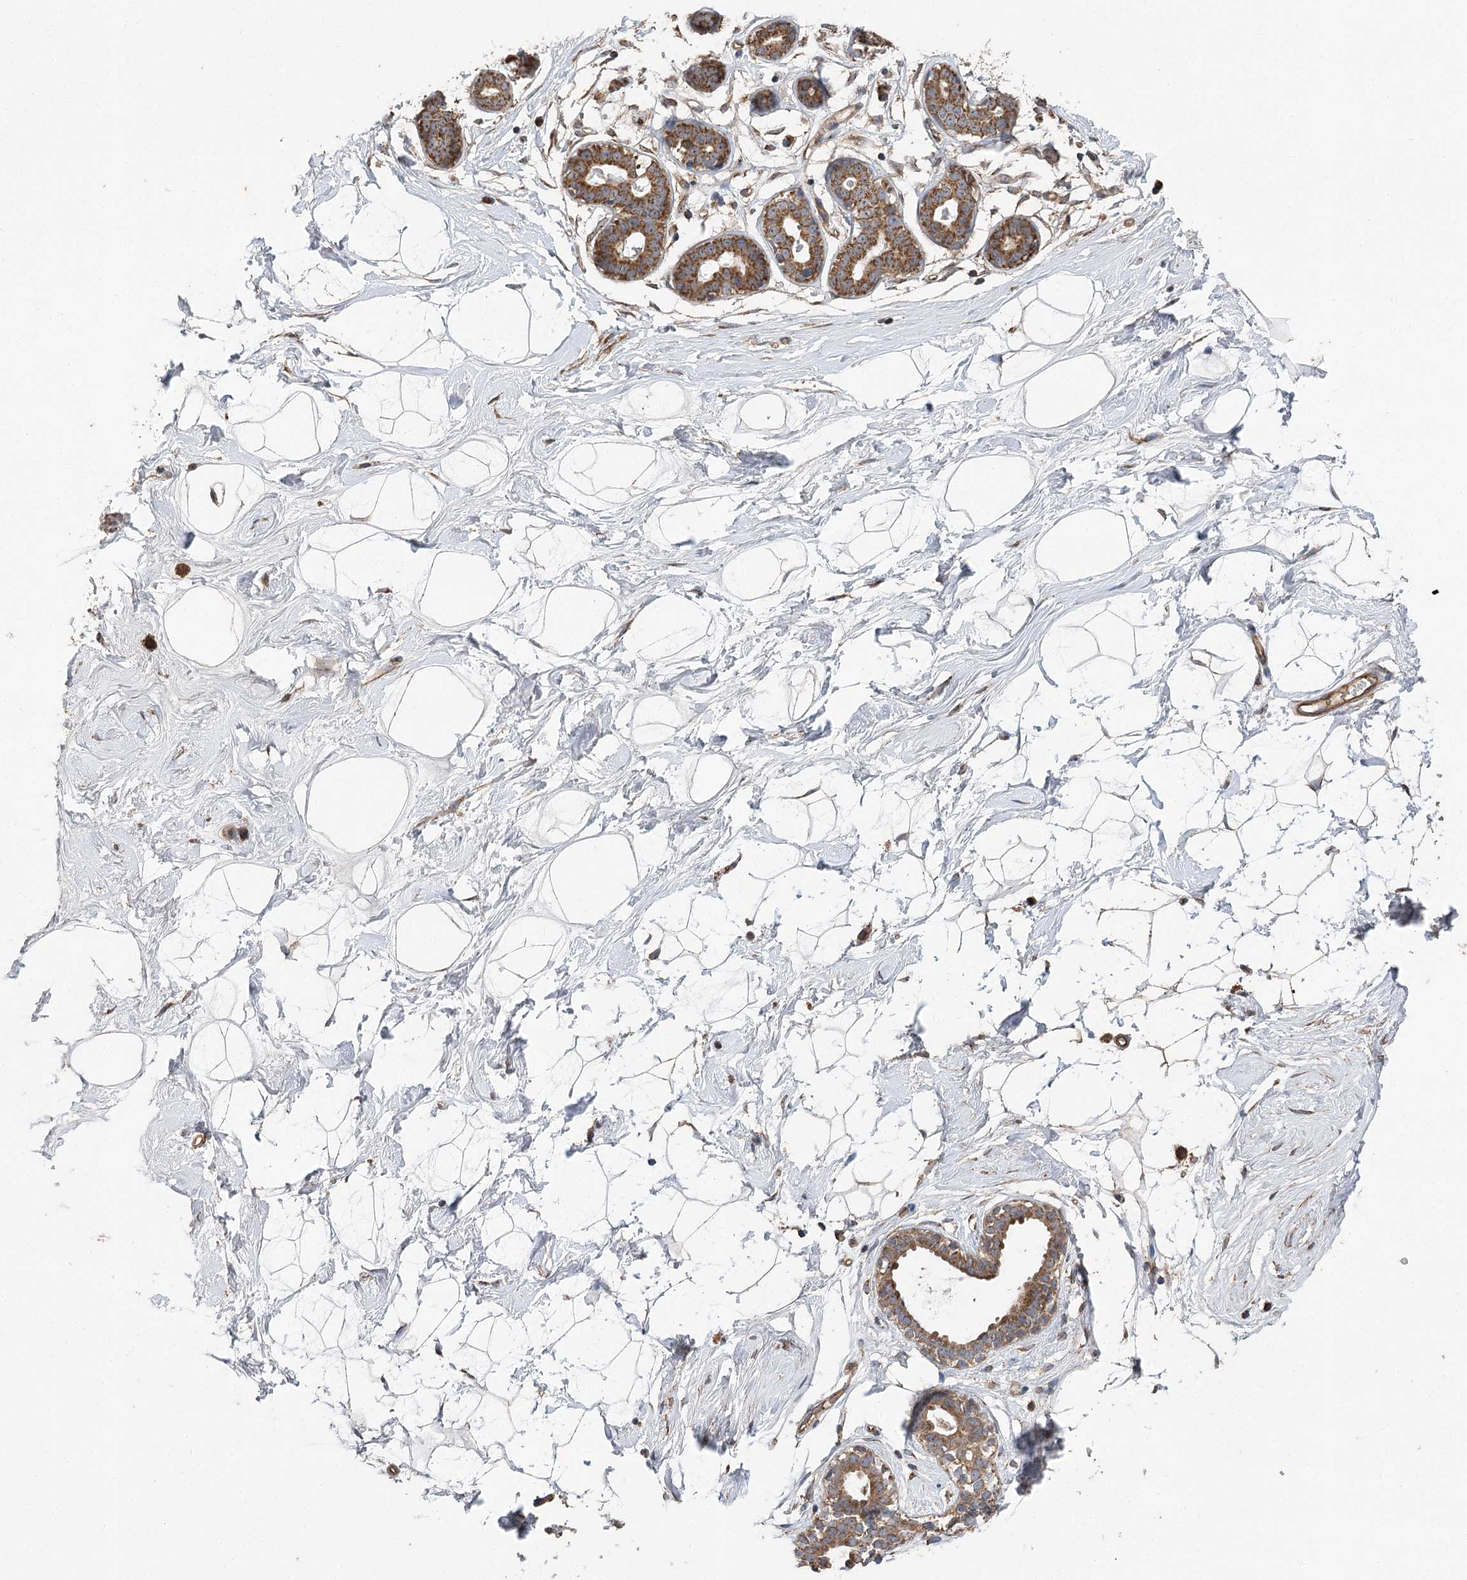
{"staining": {"intensity": "moderate", "quantity": "<25%", "location": "cytoplasmic/membranous"}, "tissue": "breast", "cell_type": "Adipocytes", "image_type": "normal", "snomed": [{"axis": "morphology", "description": "Normal tissue, NOS"}, {"axis": "morphology", "description": "Adenoma, NOS"}, {"axis": "topography", "description": "Breast"}], "caption": "Breast stained with immunohistochemistry (IHC) exhibits moderate cytoplasmic/membranous staining in about <25% of adipocytes.", "gene": "RWDD4", "patient": {"sex": "female", "age": 23}}